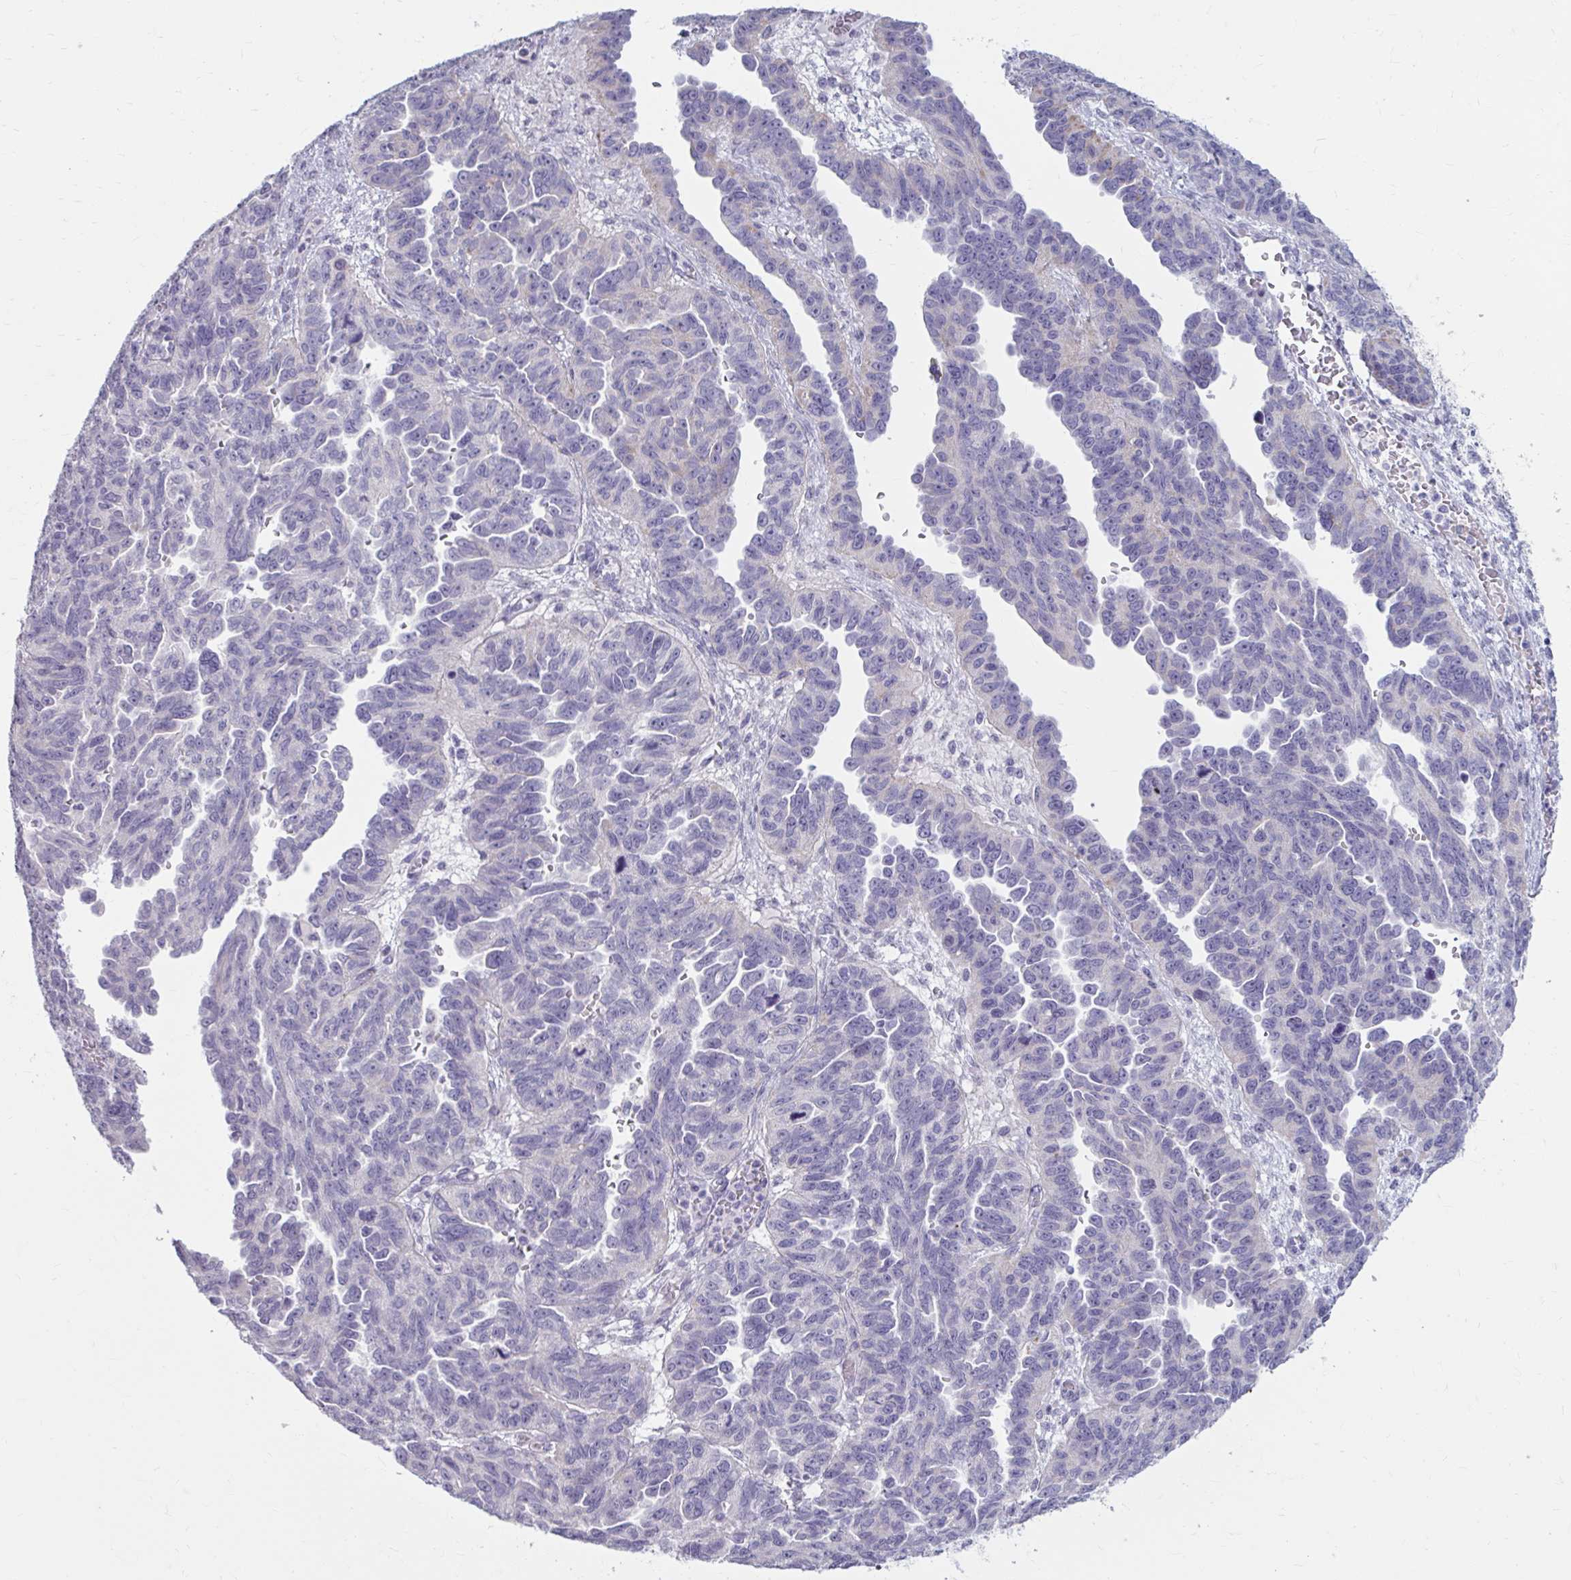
{"staining": {"intensity": "negative", "quantity": "none", "location": "none"}, "tissue": "ovarian cancer", "cell_type": "Tumor cells", "image_type": "cancer", "snomed": [{"axis": "morphology", "description": "Cystadenocarcinoma, serous, NOS"}, {"axis": "topography", "description": "Ovary"}], "caption": "Protein analysis of ovarian cancer (serous cystadenocarcinoma) displays no significant expression in tumor cells. Nuclei are stained in blue.", "gene": "MSMO1", "patient": {"sex": "female", "age": 64}}